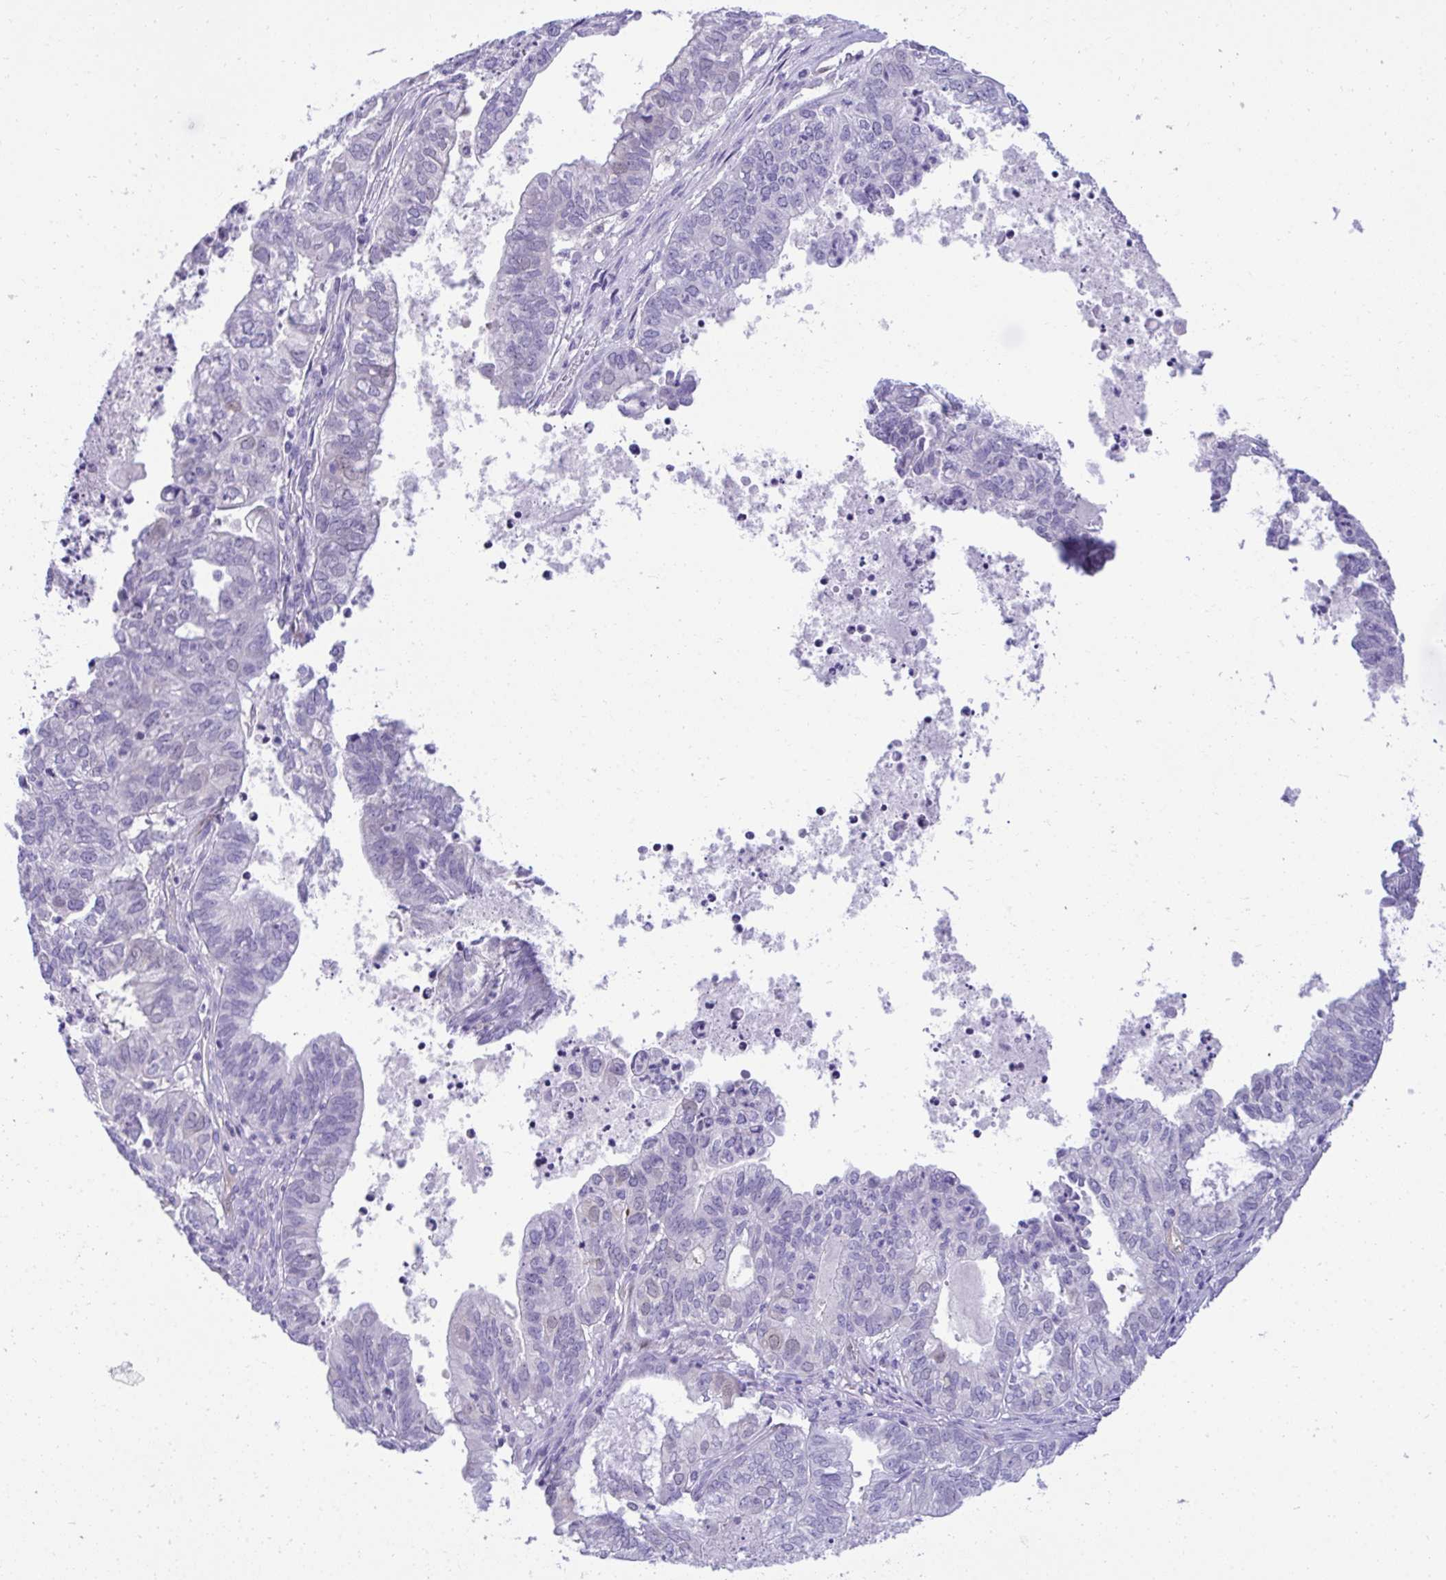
{"staining": {"intensity": "negative", "quantity": "none", "location": "none"}, "tissue": "ovarian cancer", "cell_type": "Tumor cells", "image_type": "cancer", "snomed": [{"axis": "morphology", "description": "Carcinoma, endometroid"}, {"axis": "topography", "description": "Ovary"}], "caption": "A high-resolution histopathology image shows immunohistochemistry (IHC) staining of endometroid carcinoma (ovarian), which reveals no significant positivity in tumor cells. The staining was performed using DAB (3,3'-diaminobenzidine) to visualize the protein expression in brown, while the nuclei were stained in blue with hematoxylin (Magnification: 20x).", "gene": "PGM2L1", "patient": {"sex": "female", "age": 64}}